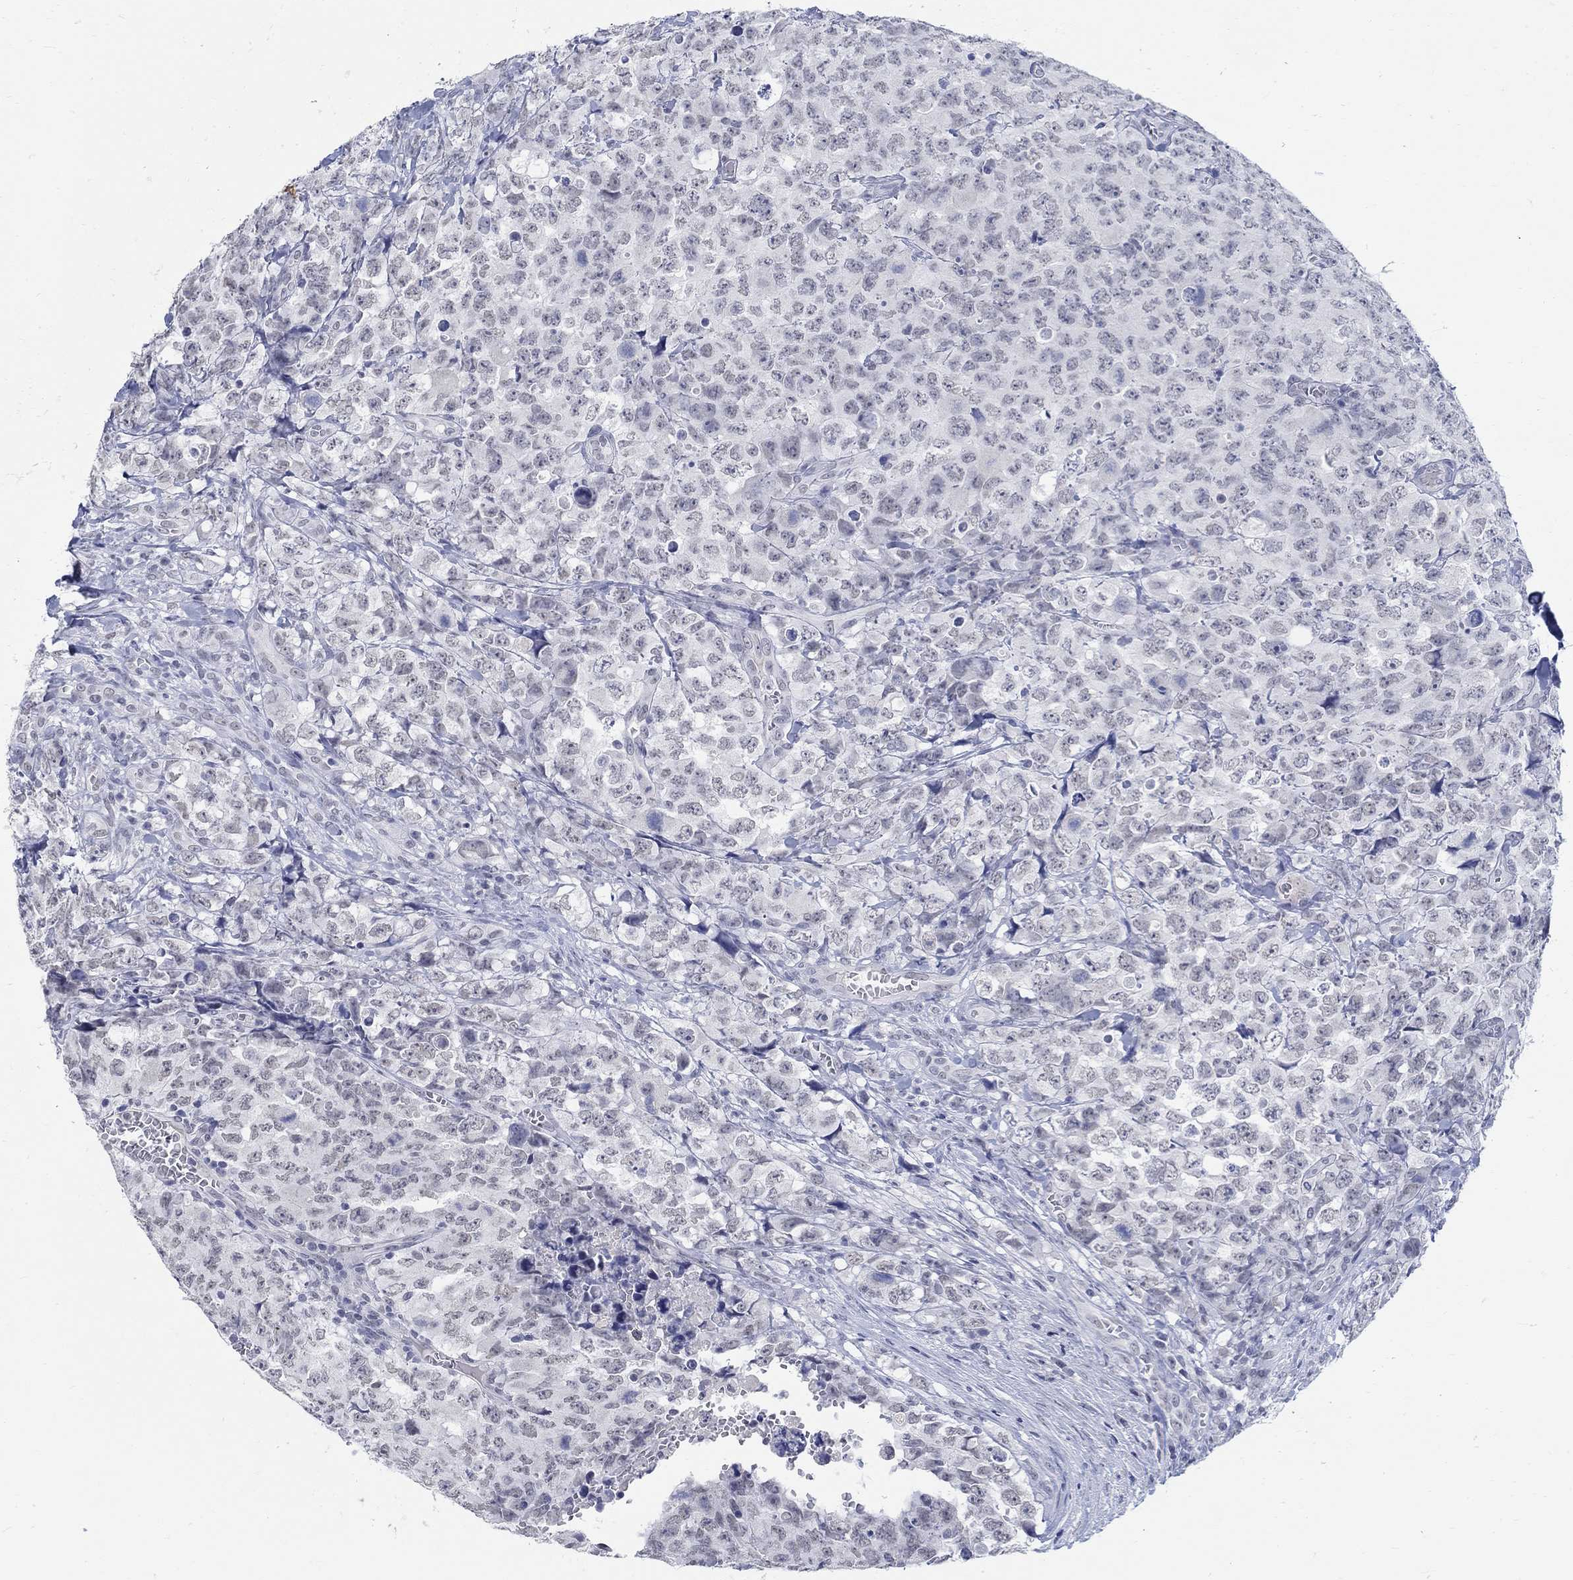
{"staining": {"intensity": "negative", "quantity": "none", "location": "none"}, "tissue": "testis cancer", "cell_type": "Tumor cells", "image_type": "cancer", "snomed": [{"axis": "morphology", "description": "Carcinoma, Embryonal, NOS"}, {"axis": "topography", "description": "Testis"}], "caption": "A high-resolution micrograph shows immunohistochemistry staining of testis cancer (embryonal carcinoma), which displays no significant expression in tumor cells.", "gene": "ANKS1B", "patient": {"sex": "male", "age": 23}}